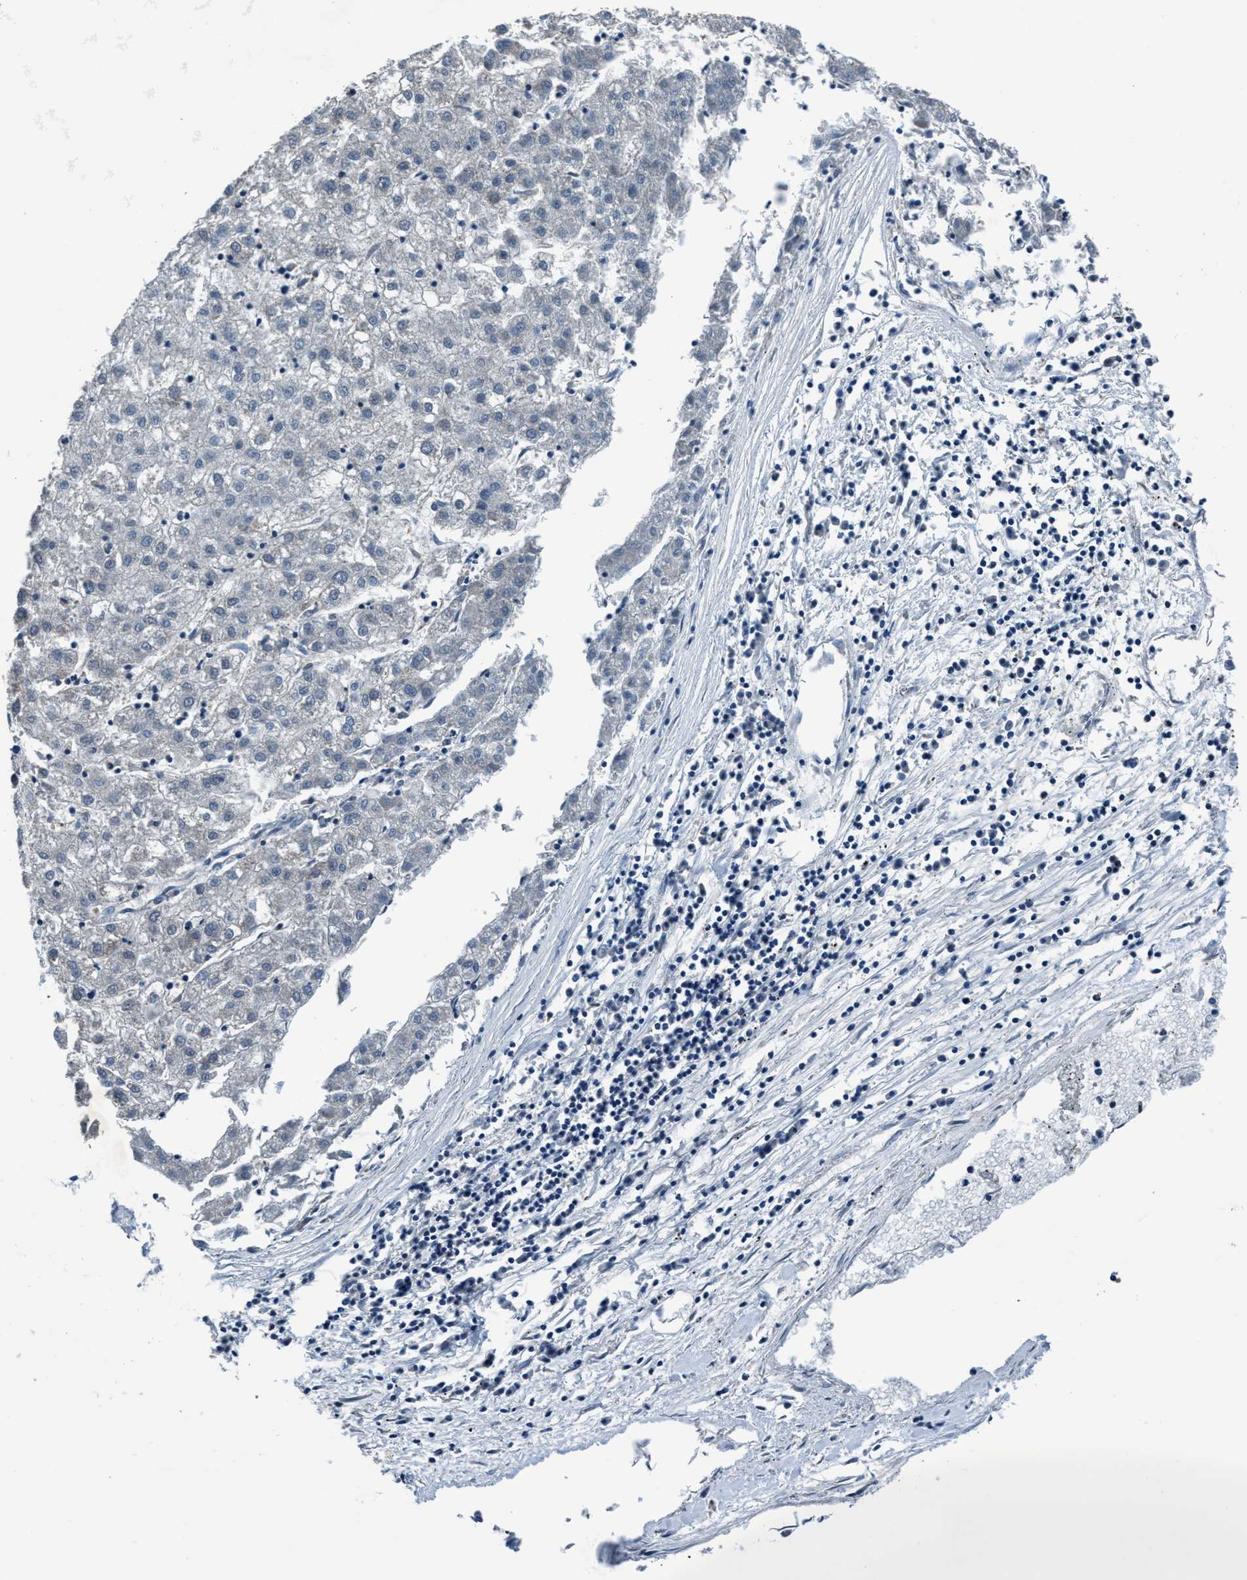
{"staining": {"intensity": "negative", "quantity": "none", "location": "none"}, "tissue": "liver cancer", "cell_type": "Tumor cells", "image_type": "cancer", "snomed": [{"axis": "morphology", "description": "Carcinoma, Hepatocellular, NOS"}, {"axis": "topography", "description": "Liver"}], "caption": "This is a photomicrograph of IHC staining of liver cancer, which shows no staining in tumor cells.", "gene": "ANKFN1", "patient": {"sex": "male", "age": 72}}